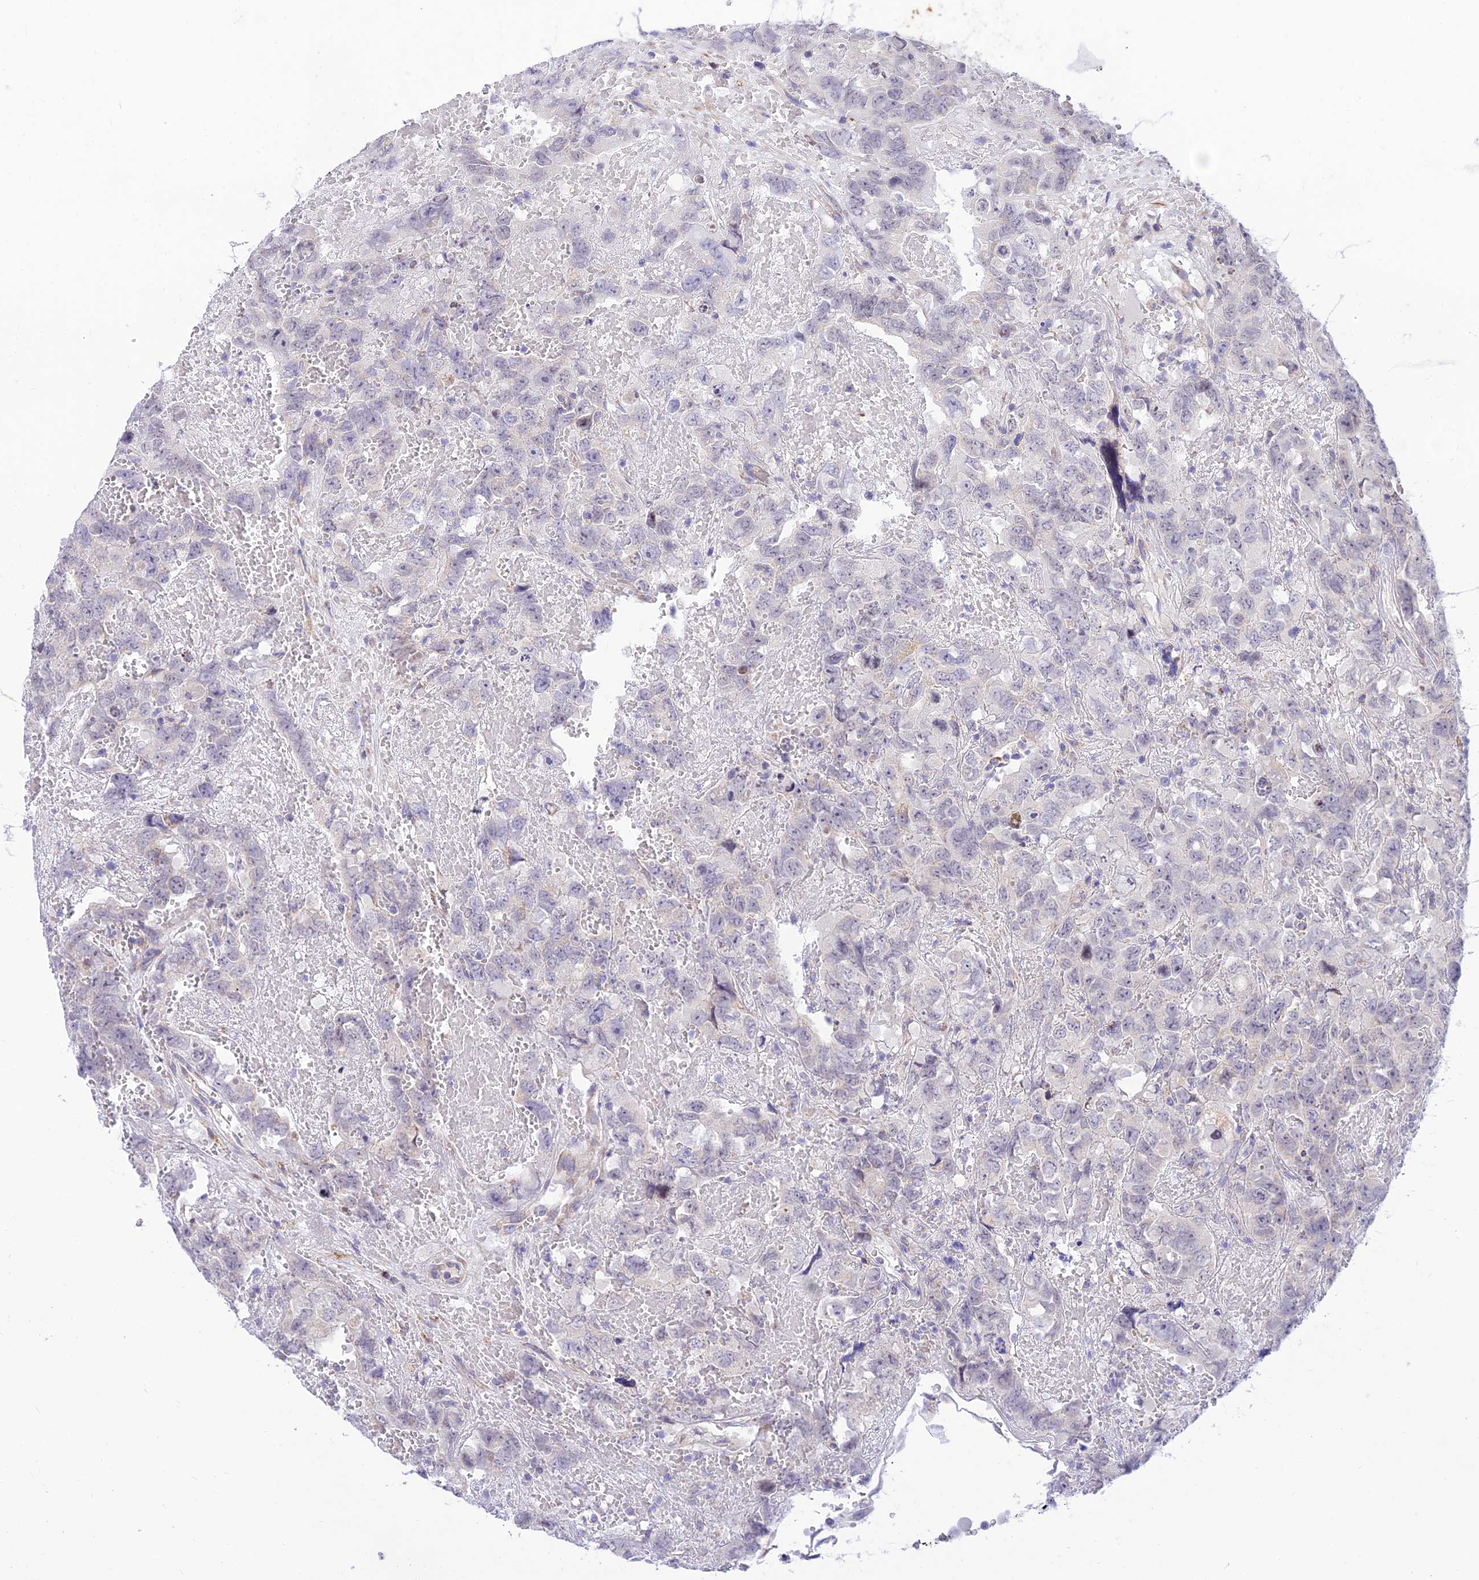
{"staining": {"intensity": "negative", "quantity": "none", "location": "none"}, "tissue": "testis cancer", "cell_type": "Tumor cells", "image_type": "cancer", "snomed": [{"axis": "morphology", "description": "Carcinoma, Embryonal, NOS"}, {"axis": "topography", "description": "Testis"}], "caption": "Tumor cells show no significant protein expression in embryonal carcinoma (testis).", "gene": "FAM186B", "patient": {"sex": "male", "age": 45}}